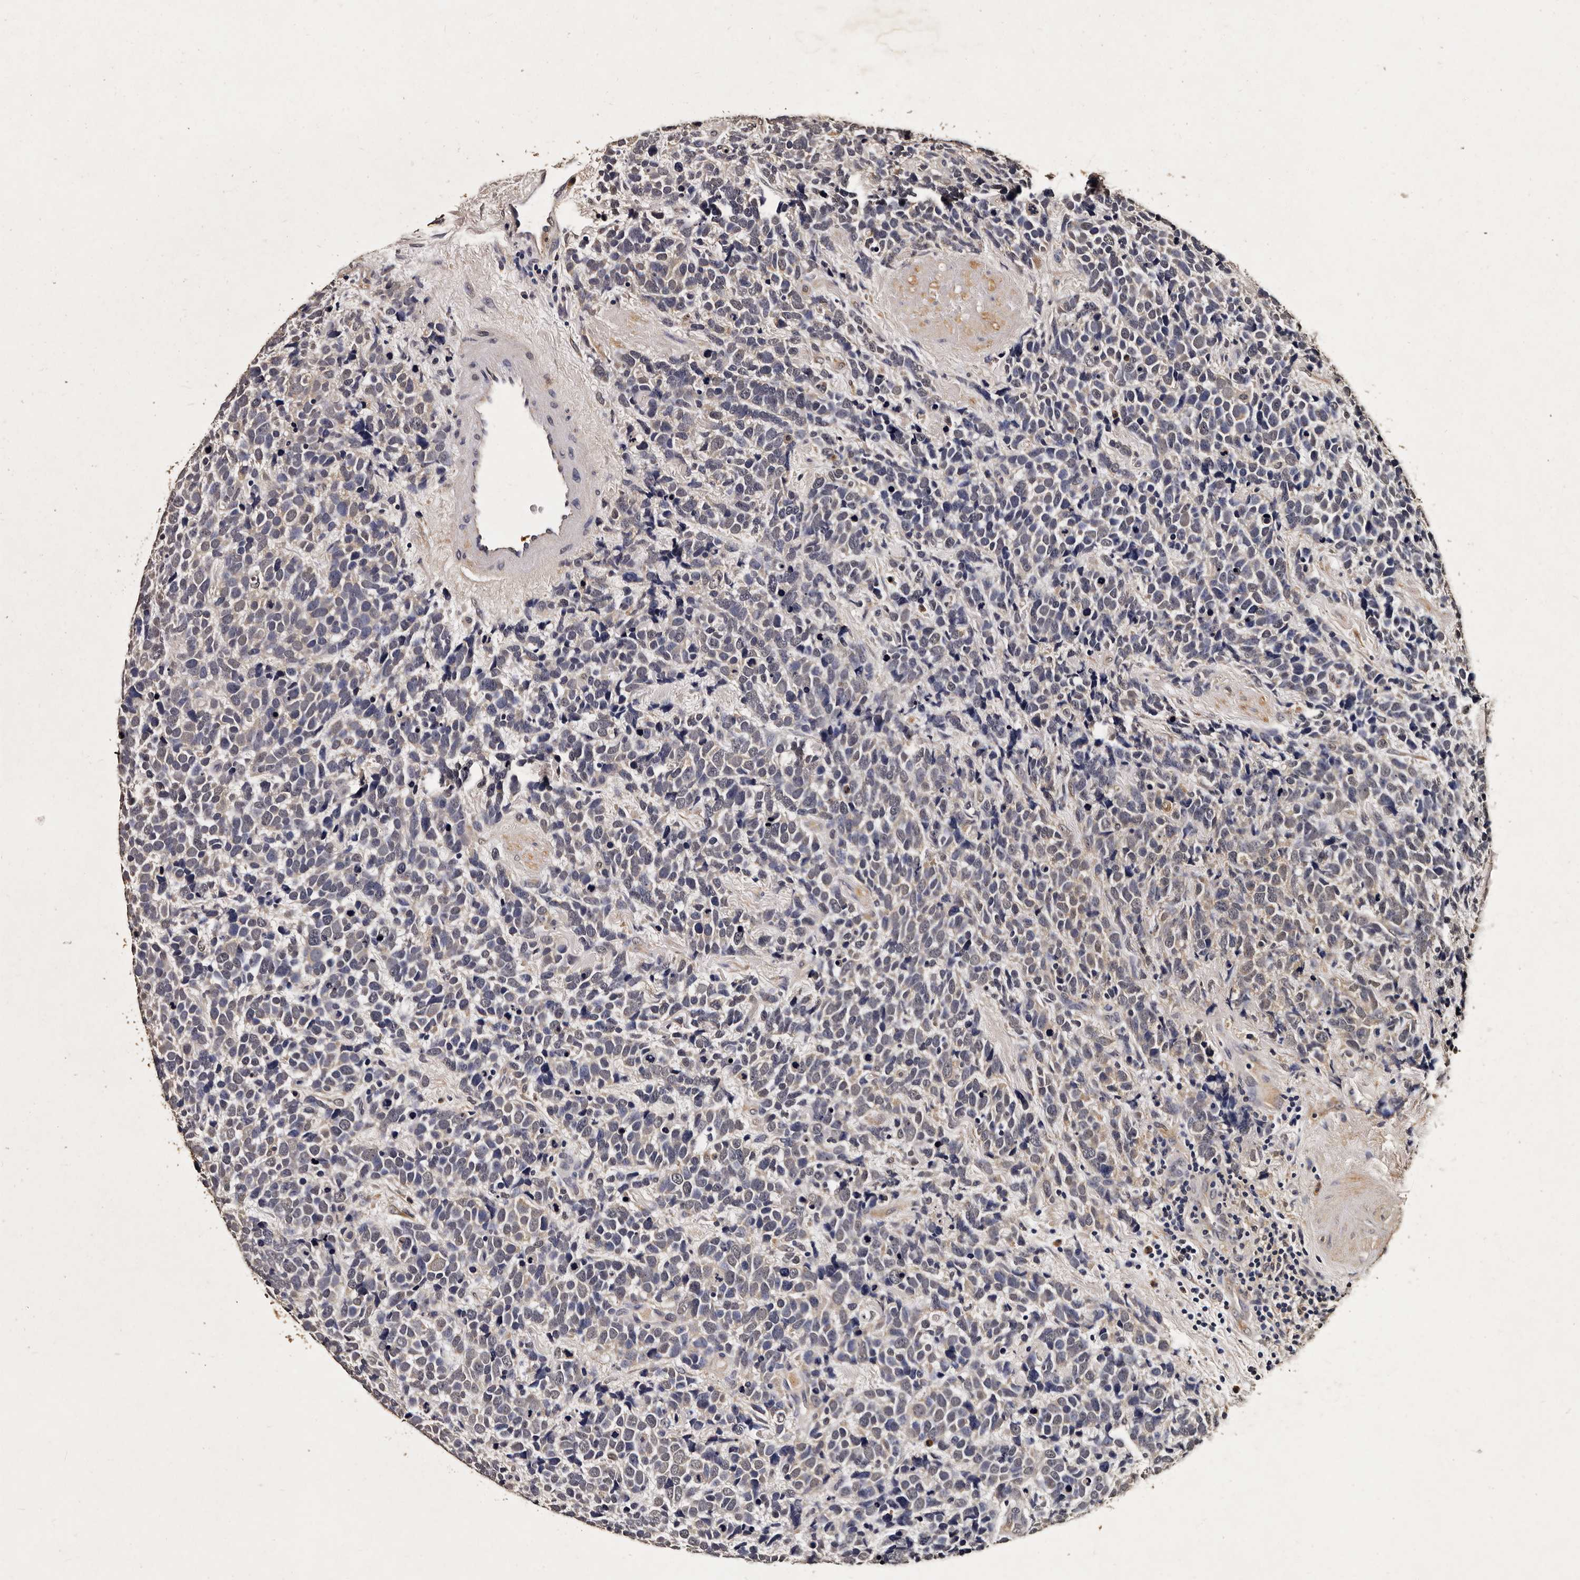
{"staining": {"intensity": "negative", "quantity": "none", "location": "none"}, "tissue": "urothelial cancer", "cell_type": "Tumor cells", "image_type": "cancer", "snomed": [{"axis": "morphology", "description": "Urothelial carcinoma, High grade"}, {"axis": "topography", "description": "Urinary bladder"}], "caption": "Immunohistochemical staining of urothelial carcinoma (high-grade) demonstrates no significant expression in tumor cells.", "gene": "PARS2", "patient": {"sex": "female", "age": 82}}